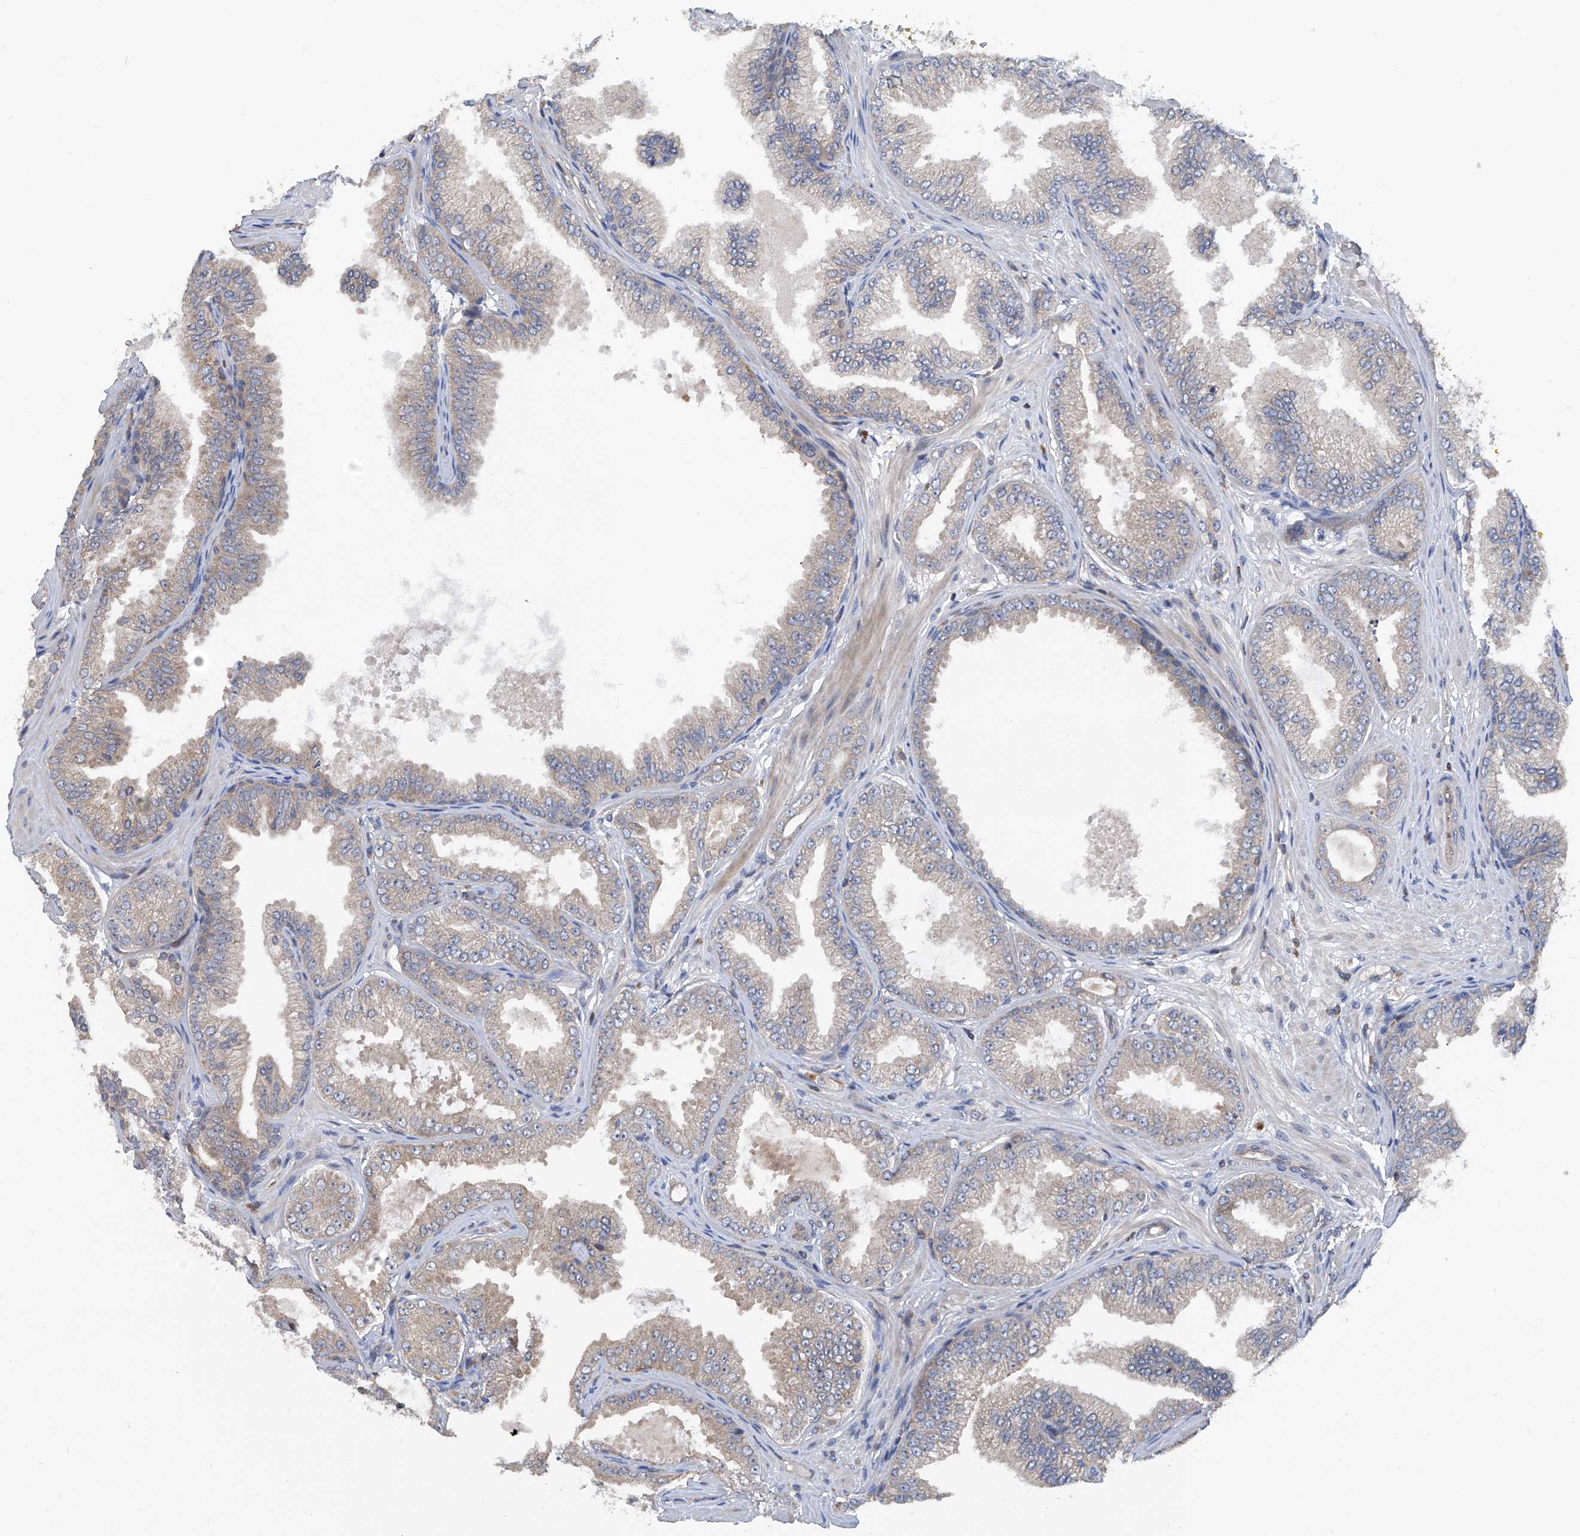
{"staining": {"intensity": "moderate", "quantity": "<25%", "location": "cytoplasmic/membranous"}, "tissue": "prostate cancer", "cell_type": "Tumor cells", "image_type": "cancer", "snomed": [{"axis": "morphology", "description": "Adenocarcinoma, Low grade"}, {"axis": "topography", "description": "Prostate"}], "caption": "Immunohistochemistry (IHC) (DAB) staining of human prostate adenocarcinoma (low-grade) reveals moderate cytoplasmic/membranous protein positivity in approximately <25% of tumor cells.", "gene": "TRIM38", "patient": {"sex": "male", "age": 63}}